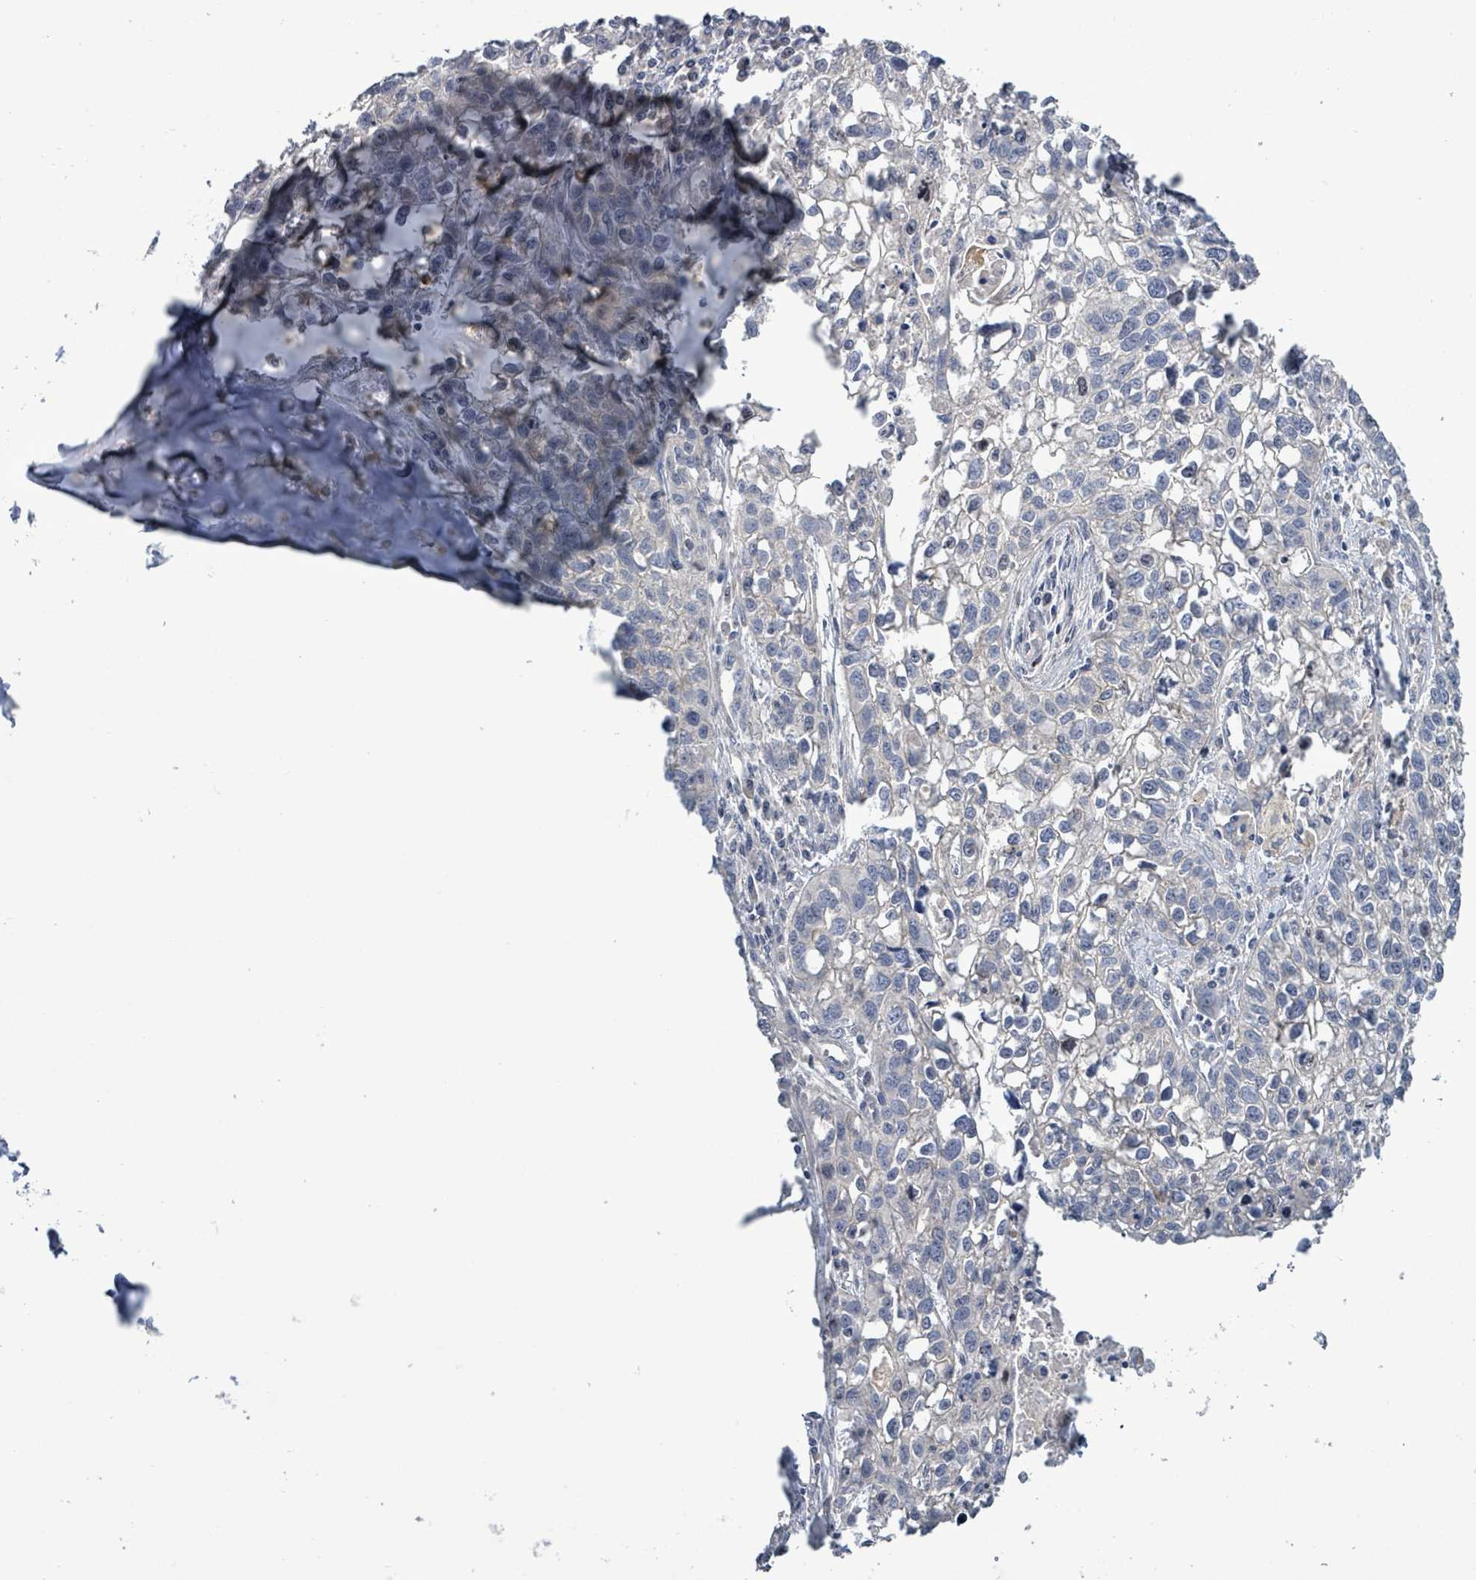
{"staining": {"intensity": "negative", "quantity": "none", "location": "none"}, "tissue": "lung cancer", "cell_type": "Tumor cells", "image_type": "cancer", "snomed": [{"axis": "morphology", "description": "Squamous cell carcinoma, NOS"}, {"axis": "topography", "description": "Lung"}], "caption": "Squamous cell carcinoma (lung) stained for a protein using immunohistochemistry (IHC) exhibits no staining tumor cells.", "gene": "KRAS", "patient": {"sex": "male", "age": 74}}